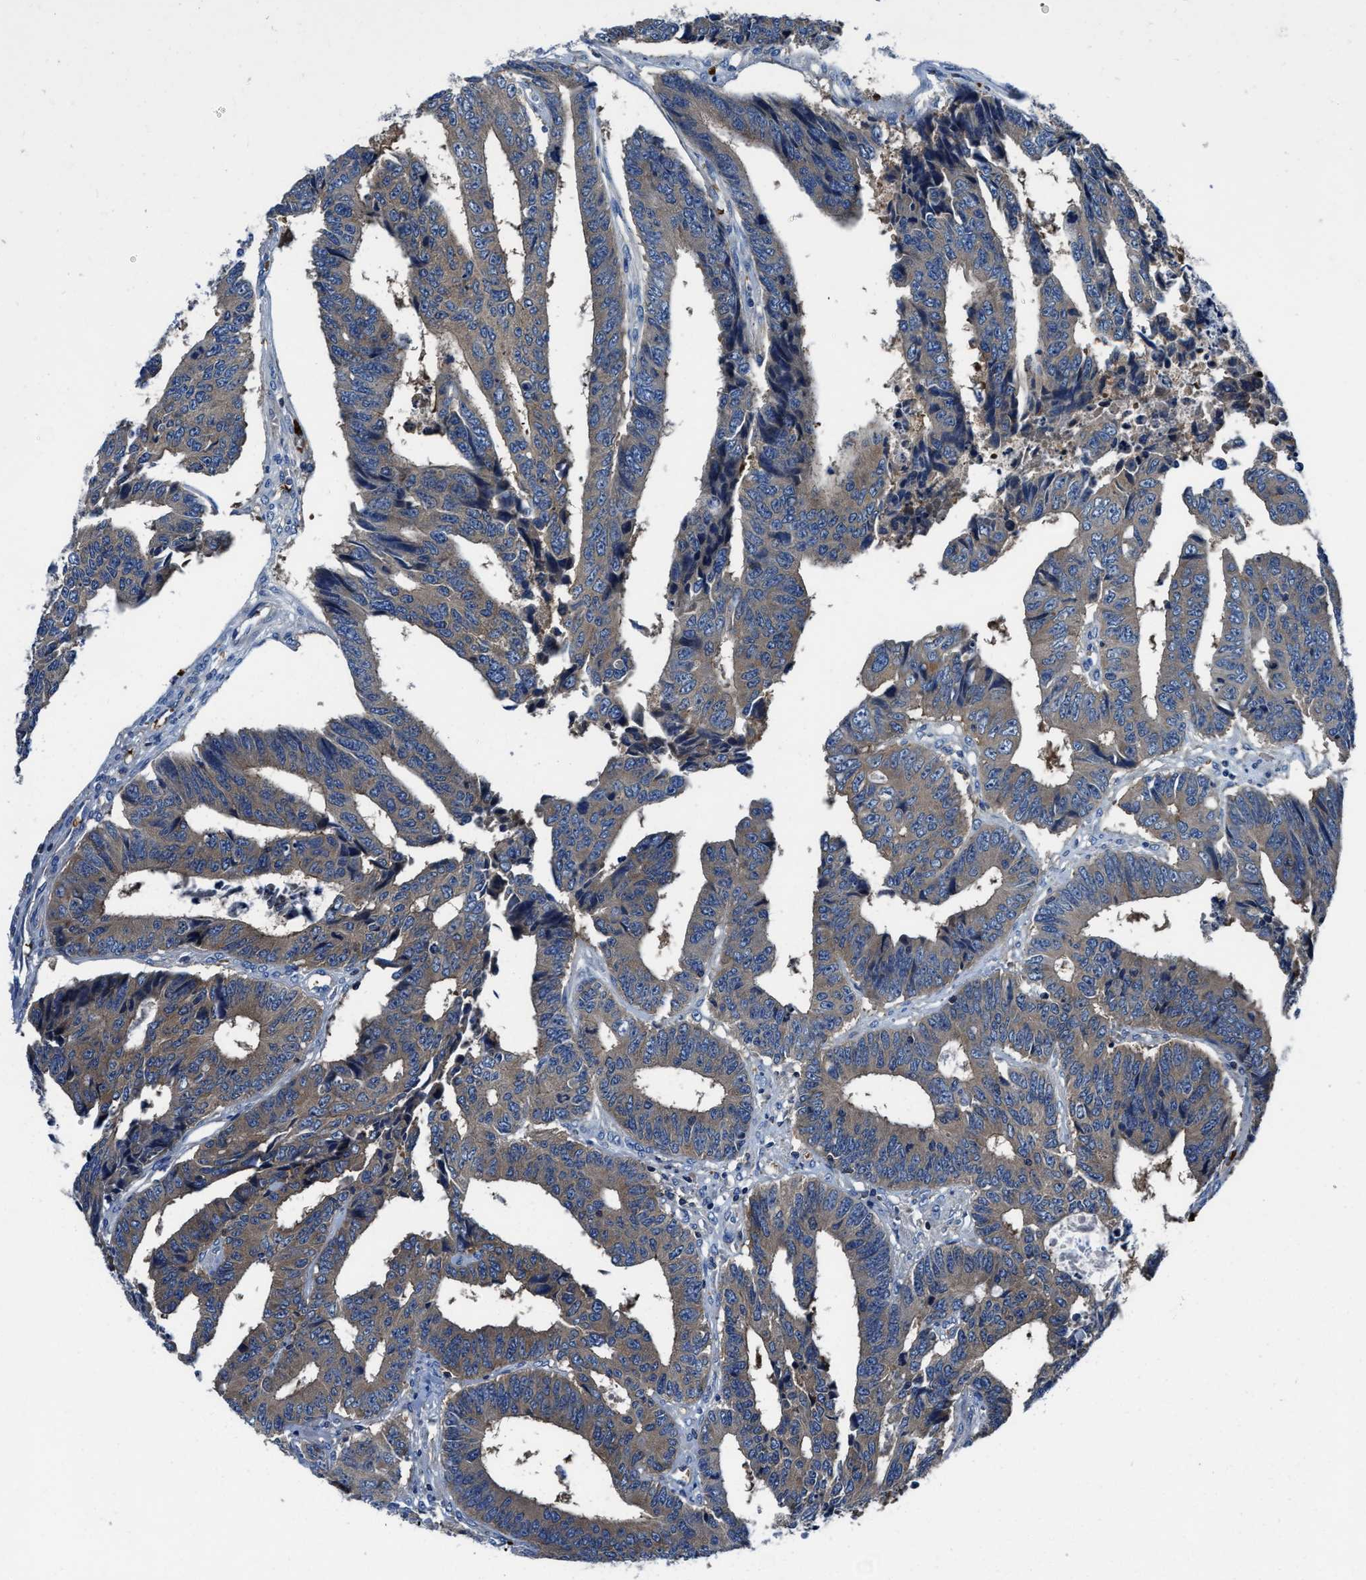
{"staining": {"intensity": "weak", "quantity": ">75%", "location": "cytoplasmic/membranous"}, "tissue": "colorectal cancer", "cell_type": "Tumor cells", "image_type": "cancer", "snomed": [{"axis": "morphology", "description": "Adenocarcinoma, NOS"}, {"axis": "topography", "description": "Rectum"}], "caption": "Protein staining demonstrates weak cytoplasmic/membranous expression in approximately >75% of tumor cells in colorectal adenocarcinoma.", "gene": "PHLPP1", "patient": {"sex": "male", "age": 84}}